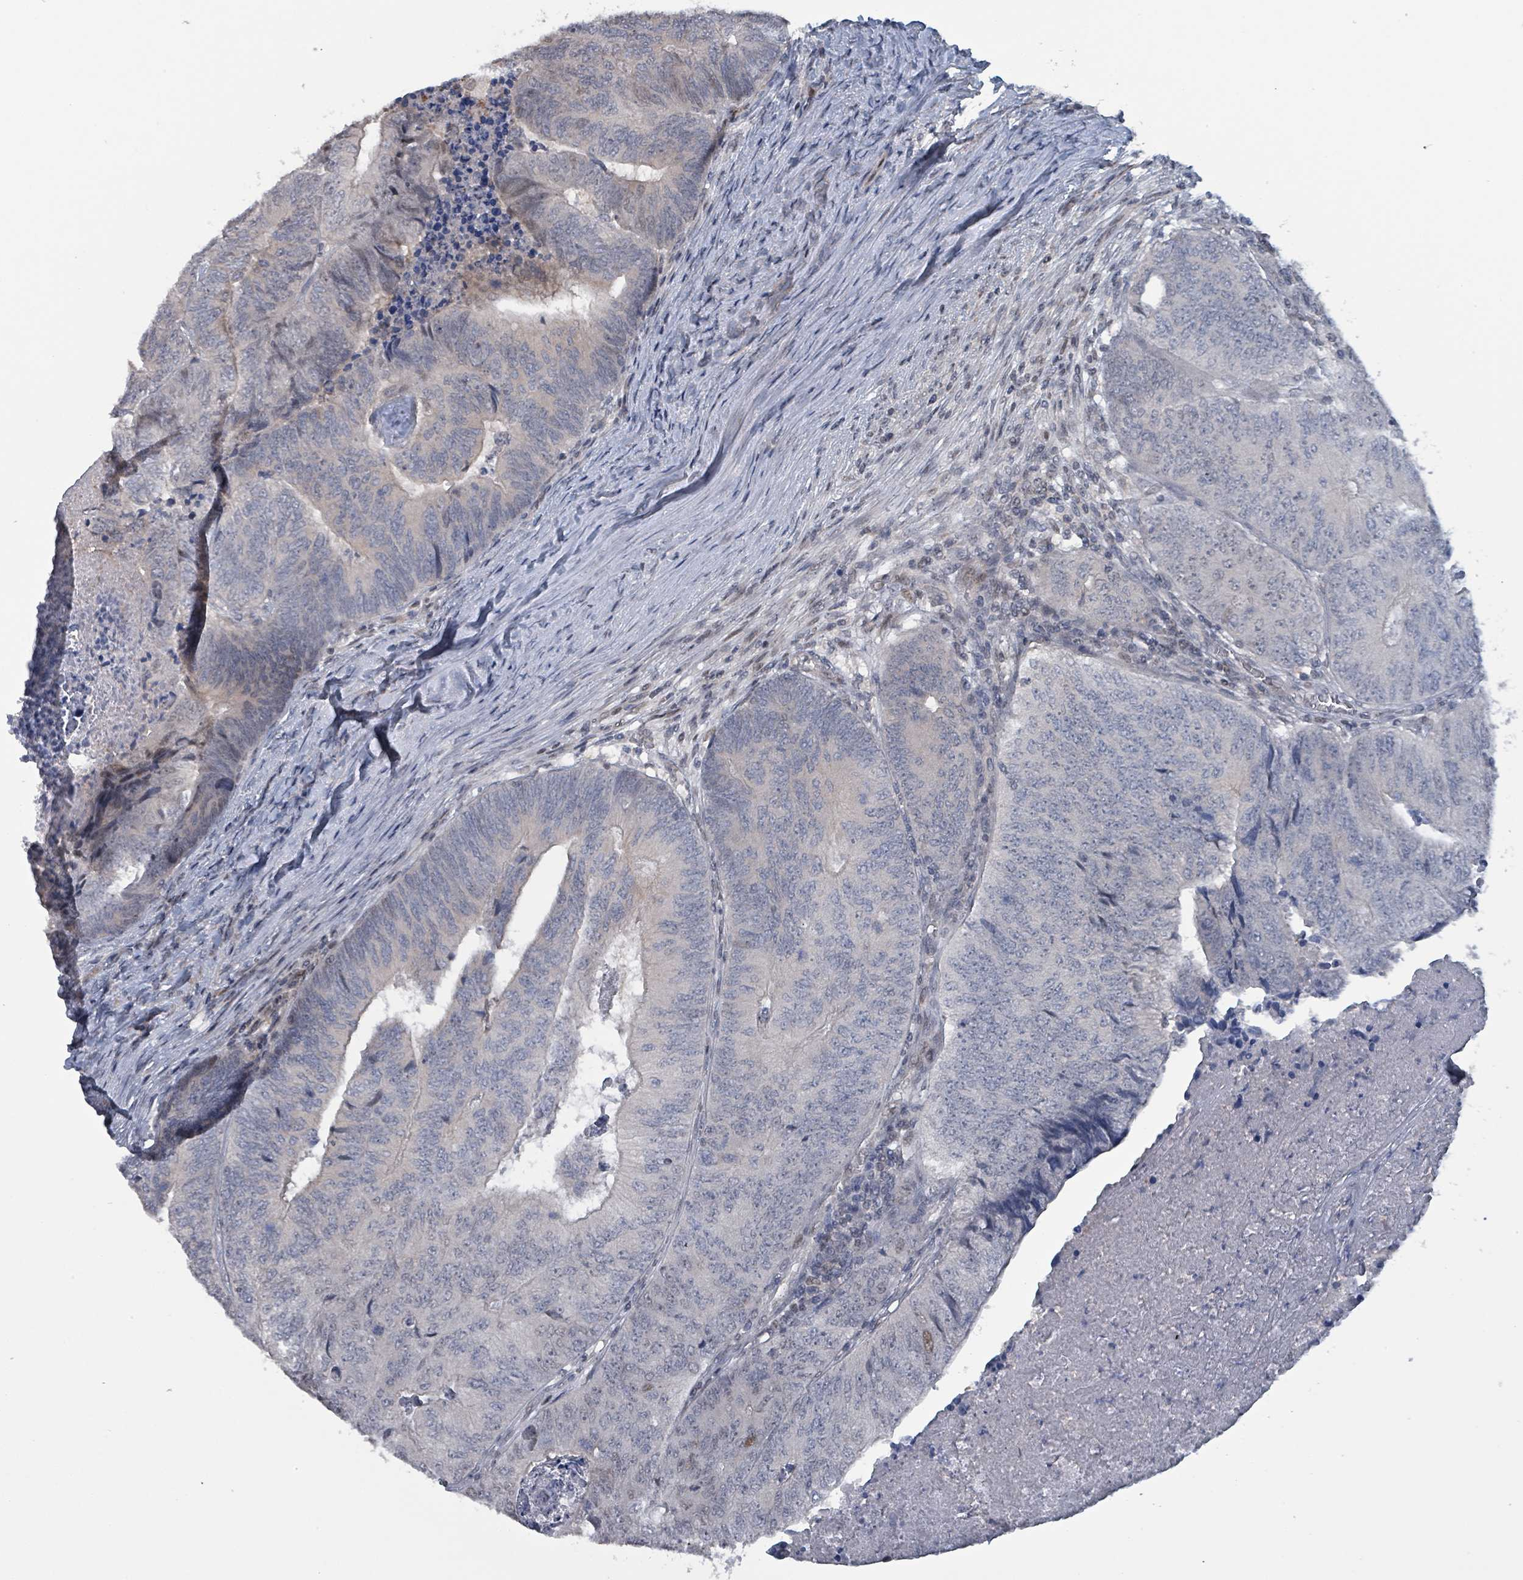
{"staining": {"intensity": "weak", "quantity": "<25%", "location": "nuclear"}, "tissue": "colorectal cancer", "cell_type": "Tumor cells", "image_type": "cancer", "snomed": [{"axis": "morphology", "description": "Adenocarcinoma, NOS"}, {"axis": "topography", "description": "Colon"}], "caption": "A photomicrograph of colorectal cancer stained for a protein displays no brown staining in tumor cells. (Stains: DAB IHC with hematoxylin counter stain, Microscopy: brightfield microscopy at high magnification).", "gene": "BIVM", "patient": {"sex": "female", "age": 67}}